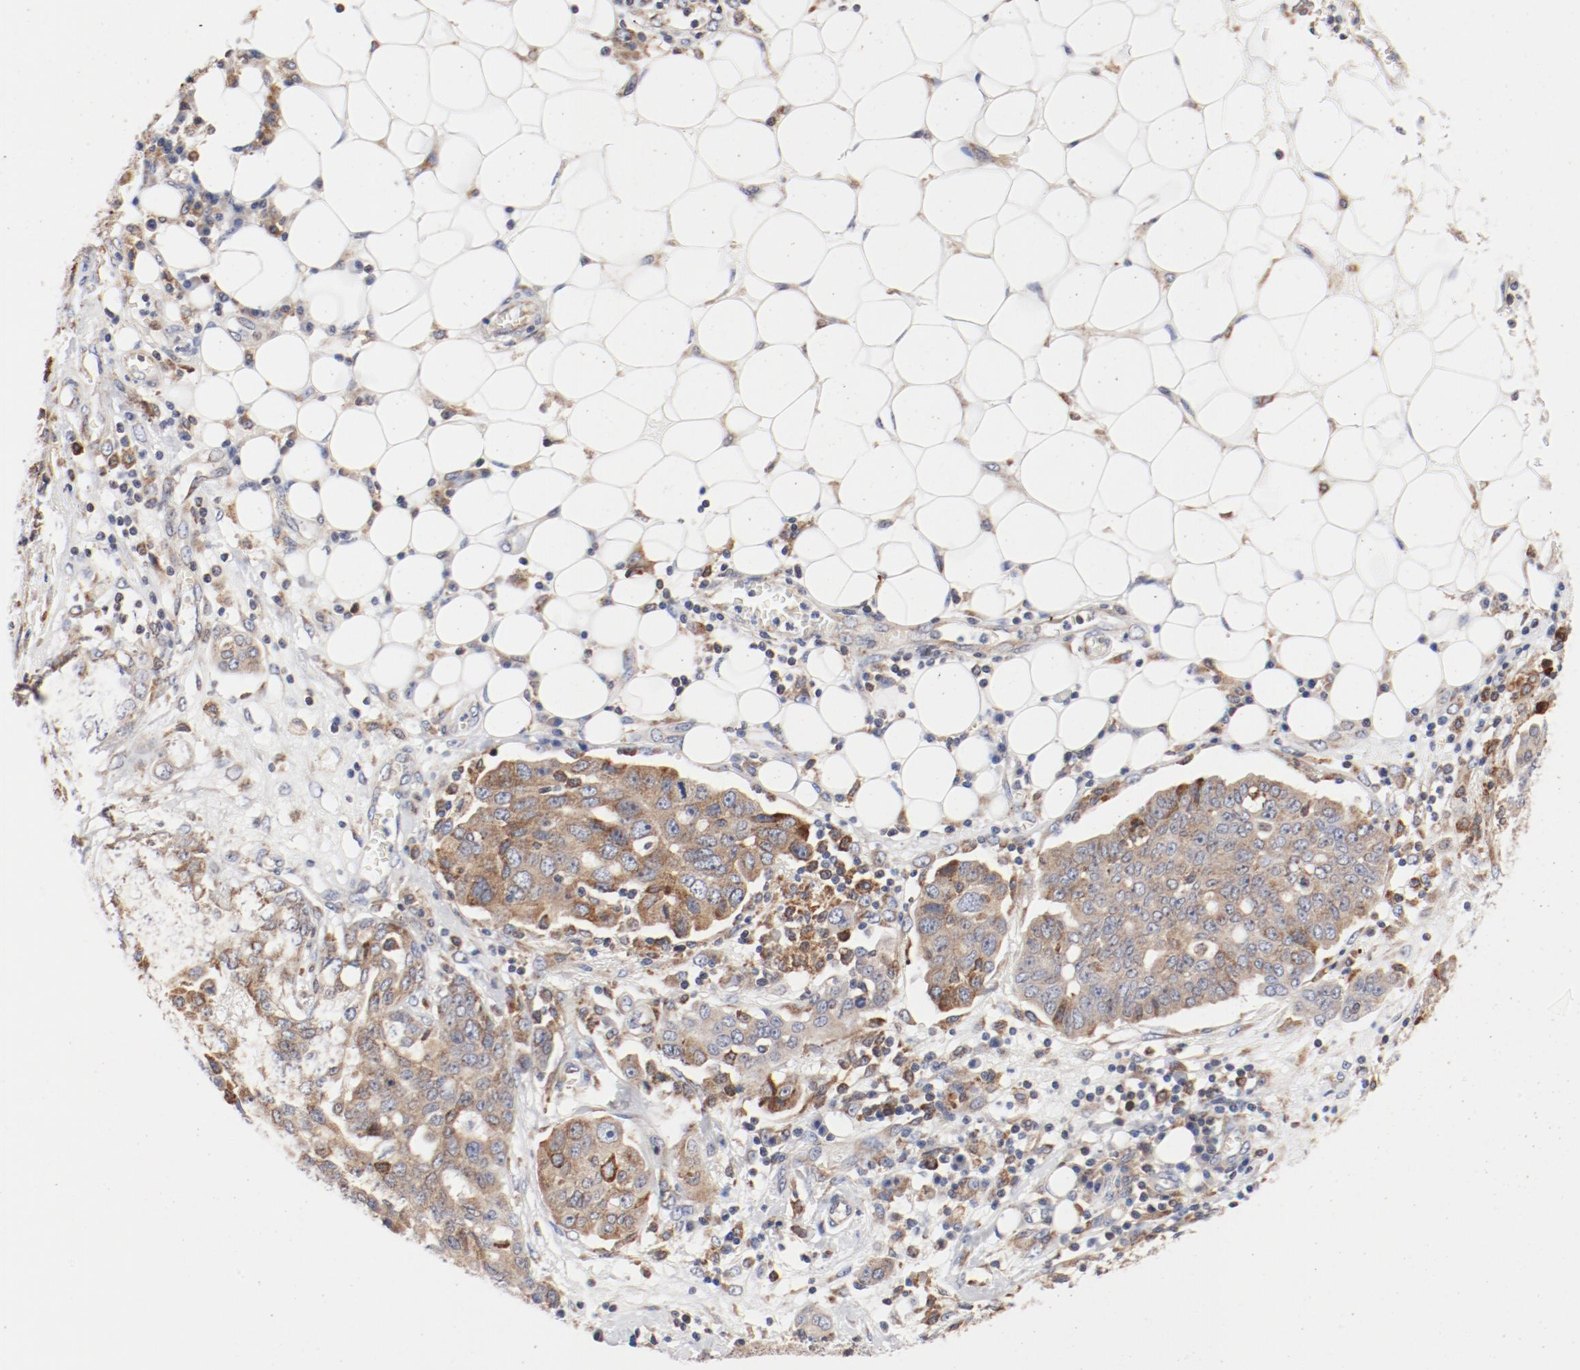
{"staining": {"intensity": "moderate", "quantity": ">75%", "location": "cytoplasmic/membranous"}, "tissue": "ovarian cancer", "cell_type": "Tumor cells", "image_type": "cancer", "snomed": [{"axis": "morphology", "description": "Cystadenocarcinoma, serous, NOS"}, {"axis": "topography", "description": "Soft tissue"}, {"axis": "topography", "description": "Ovary"}], "caption": "Serous cystadenocarcinoma (ovarian) stained for a protein shows moderate cytoplasmic/membranous positivity in tumor cells. Using DAB (3,3'-diaminobenzidine) (brown) and hematoxylin (blue) stains, captured at high magnification using brightfield microscopy.", "gene": "PDPK1", "patient": {"sex": "female", "age": 57}}